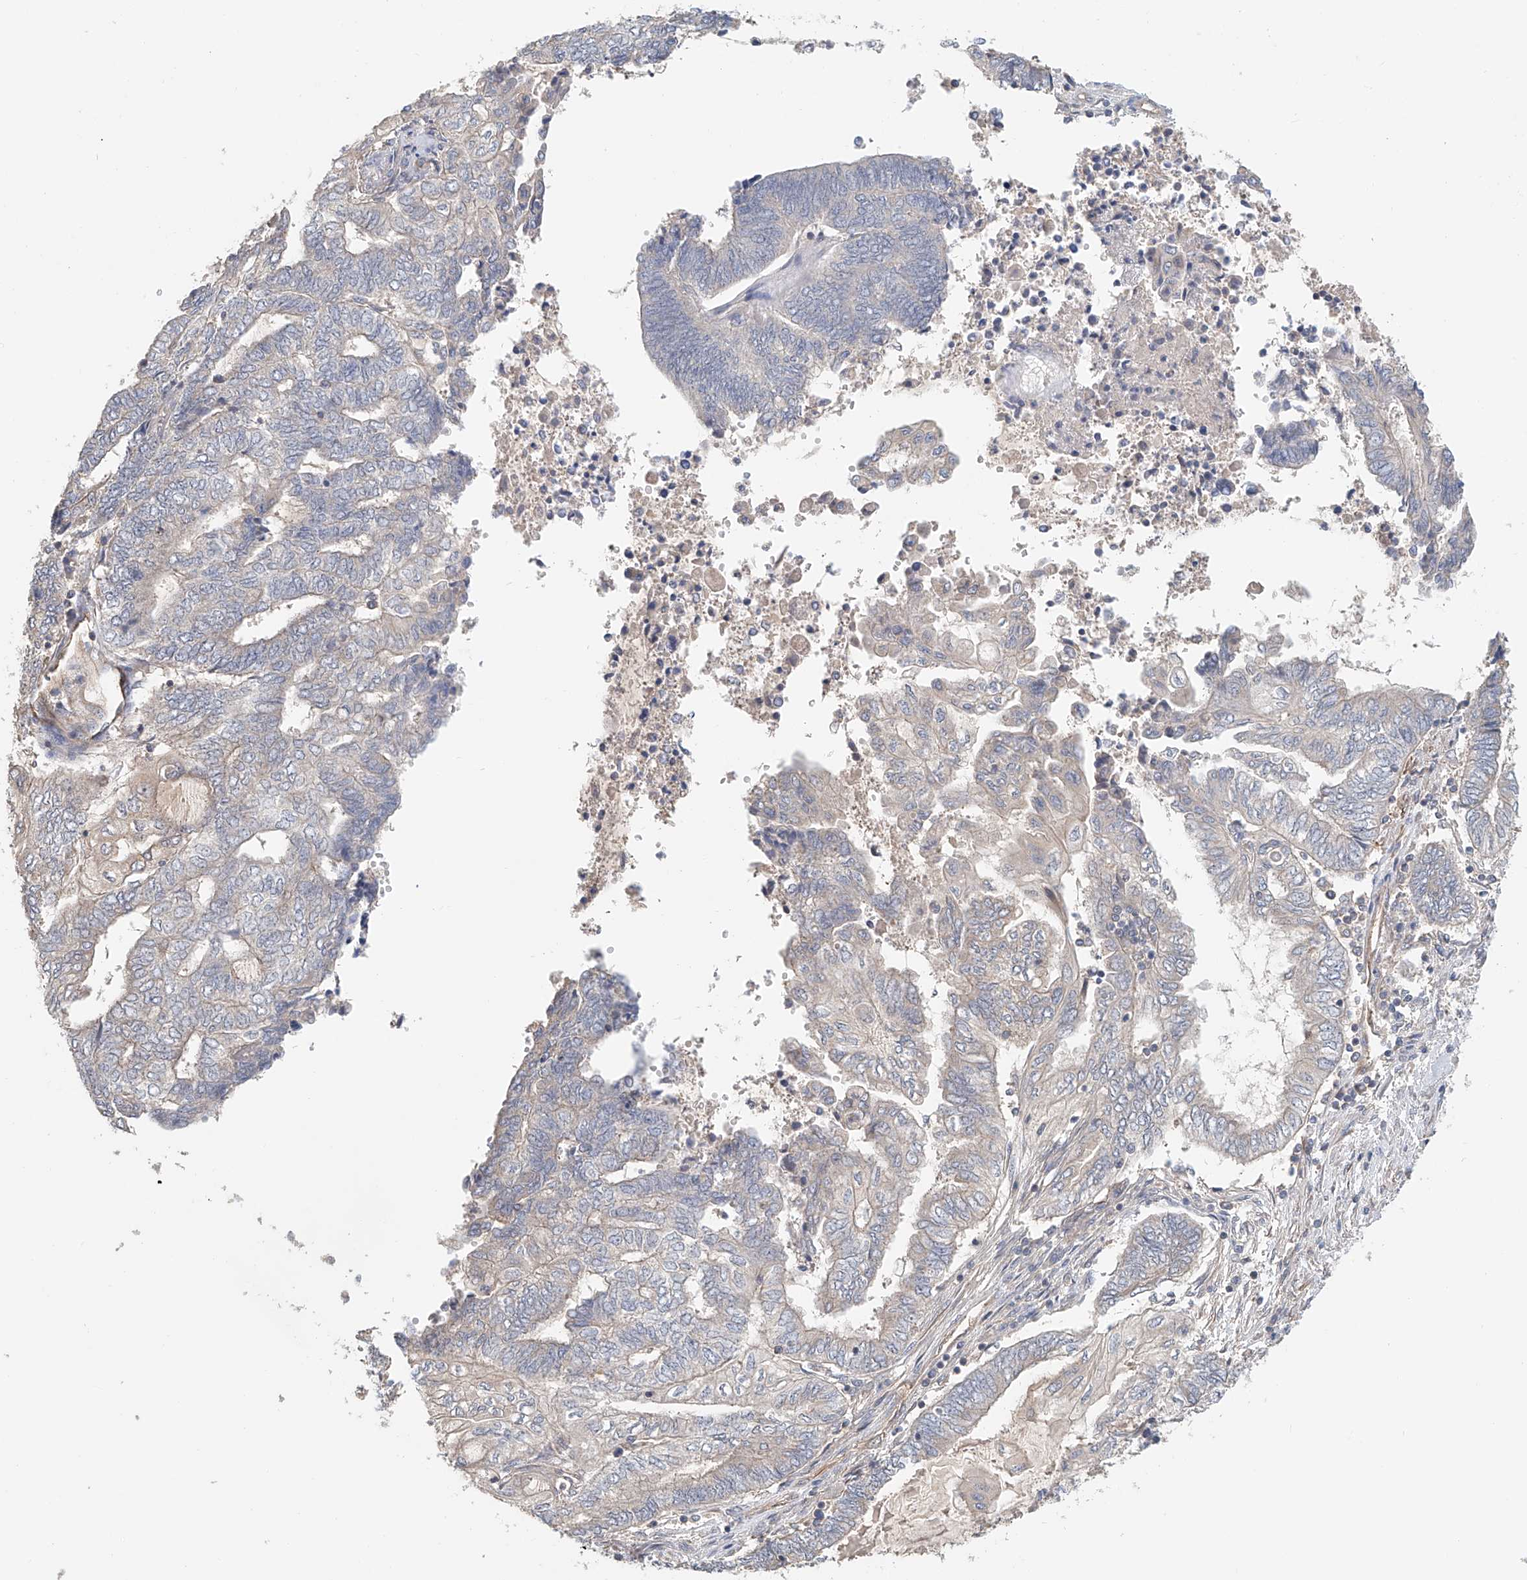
{"staining": {"intensity": "negative", "quantity": "none", "location": "none"}, "tissue": "endometrial cancer", "cell_type": "Tumor cells", "image_type": "cancer", "snomed": [{"axis": "morphology", "description": "Adenocarcinoma, NOS"}, {"axis": "topography", "description": "Uterus"}, {"axis": "topography", "description": "Endometrium"}], "caption": "Human endometrial cancer (adenocarcinoma) stained for a protein using IHC displays no positivity in tumor cells.", "gene": "FRYL", "patient": {"sex": "female", "age": 70}}